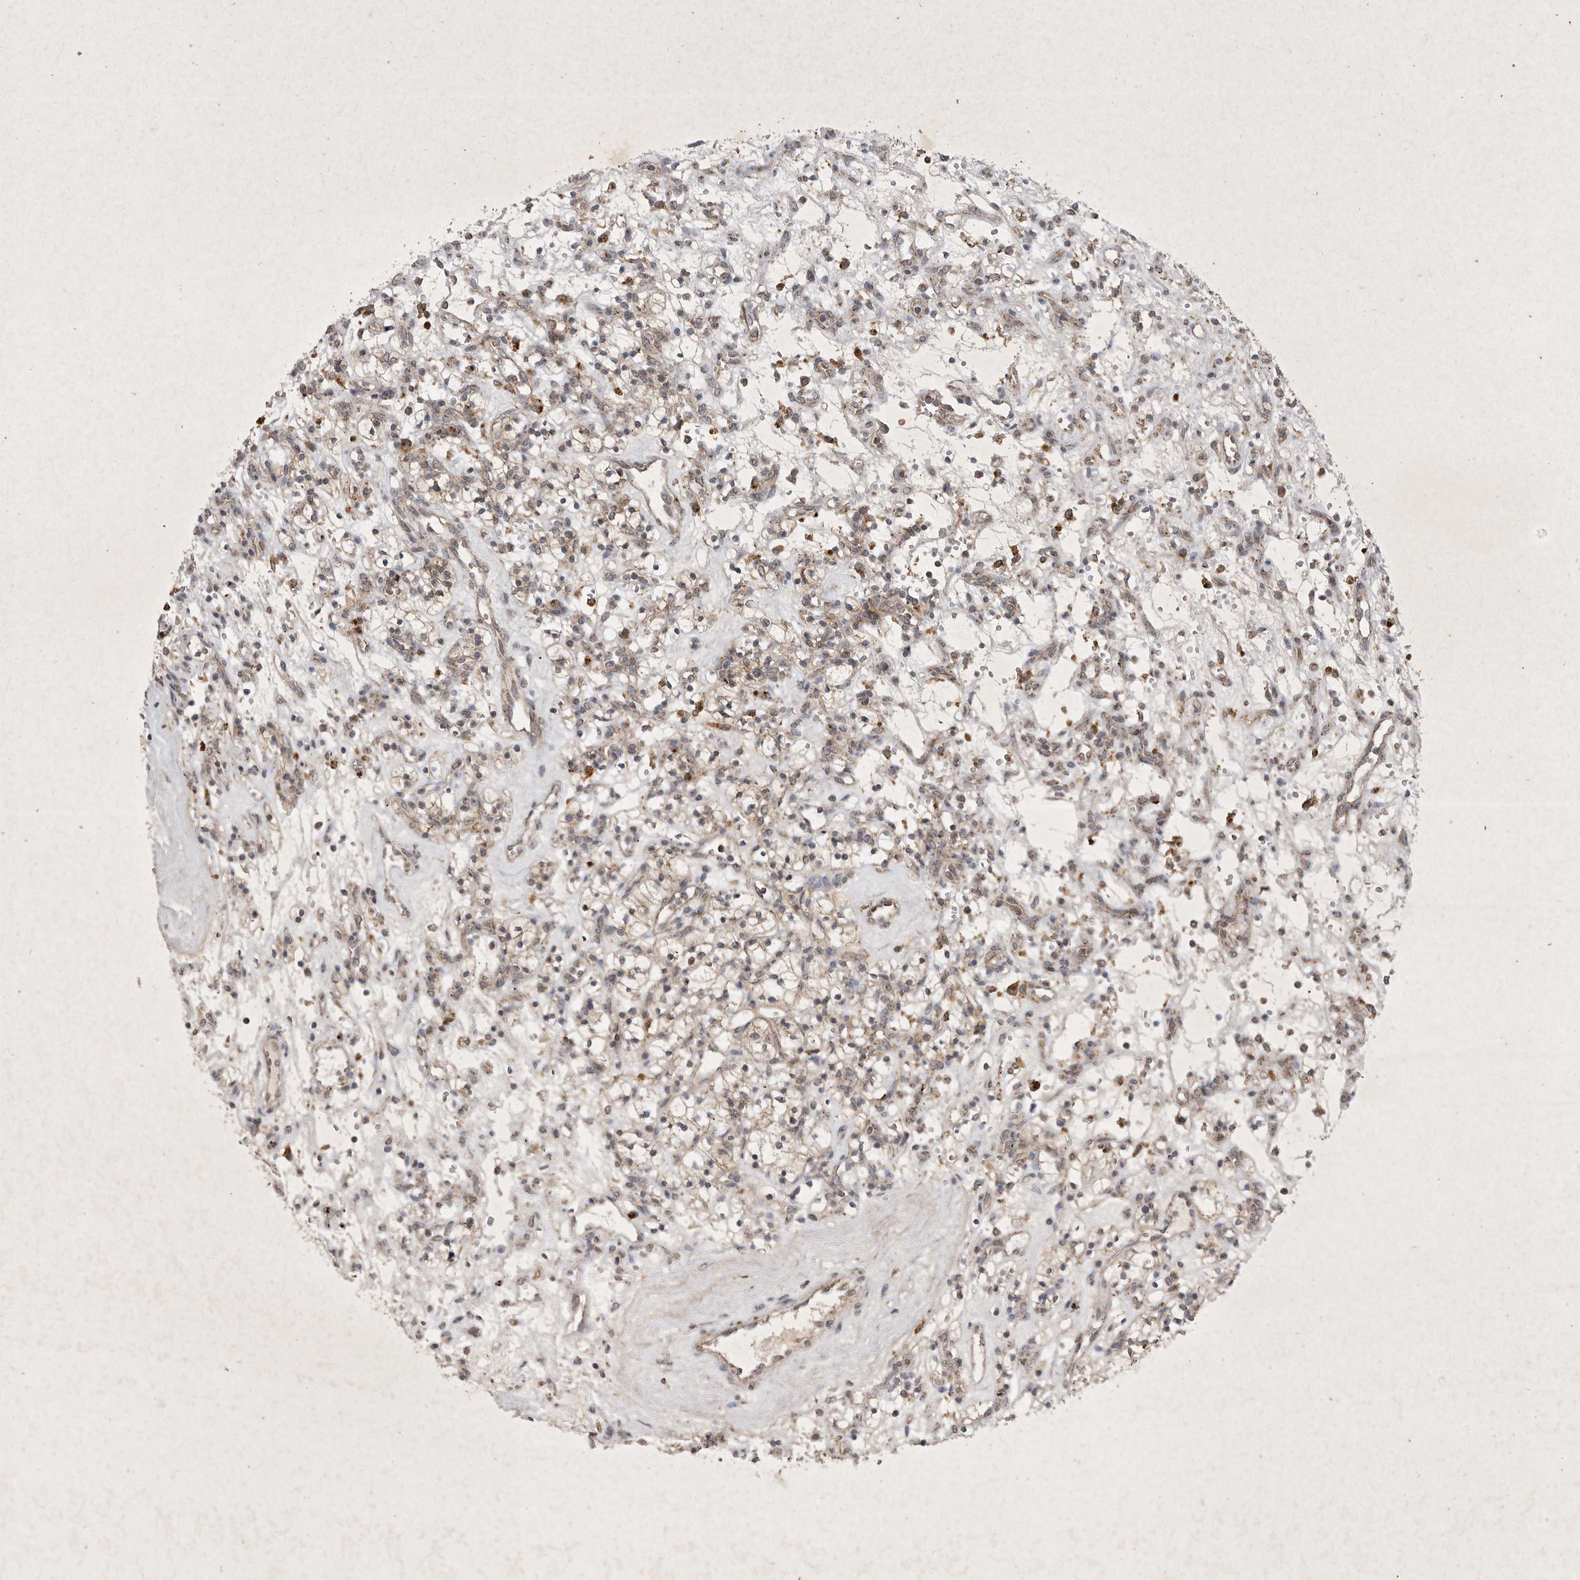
{"staining": {"intensity": "negative", "quantity": "none", "location": "none"}, "tissue": "renal cancer", "cell_type": "Tumor cells", "image_type": "cancer", "snomed": [{"axis": "morphology", "description": "Adenocarcinoma, NOS"}, {"axis": "topography", "description": "Kidney"}], "caption": "Renal cancer was stained to show a protein in brown. There is no significant expression in tumor cells.", "gene": "DDR1", "patient": {"sex": "female", "age": 57}}